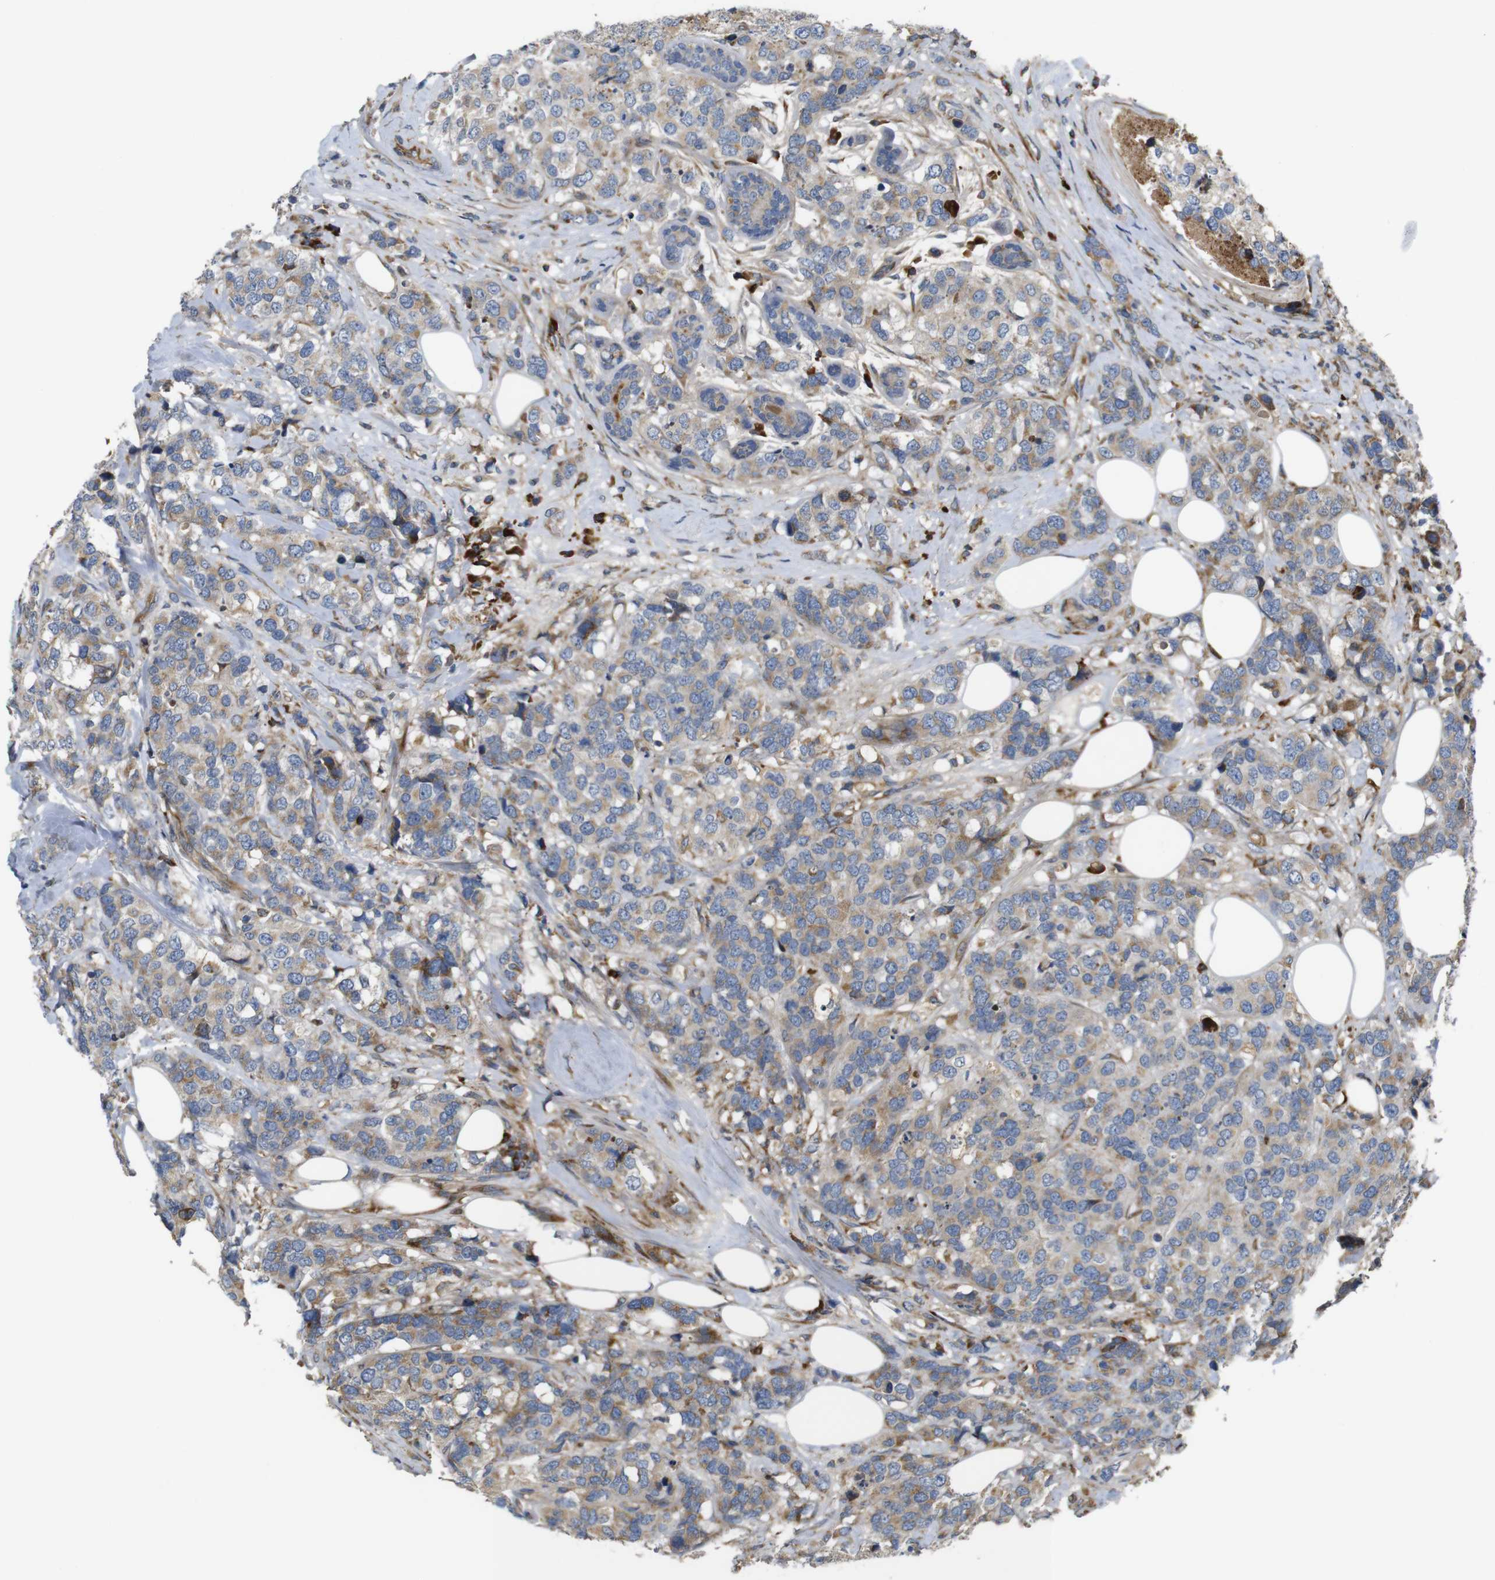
{"staining": {"intensity": "moderate", "quantity": ">75%", "location": "cytoplasmic/membranous"}, "tissue": "breast cancer", "cell_type": "Tumor cells", "image_type": "cancer", "snomed": [{"axis": "morphology", "description": "Lobular carcinoma"}, {"axis": "topography", "description": "Breast"}], "caption": "High-power microscopy captured an immunohistochemistry (IHC) photomicrograph of breast lobular carcinoma, revealing moderate cytoplasmic/membranous staining in approximately >75% of tumor cells.", "gene": "UBE2G2", "patient": {"sex": "female", "age": 59}}